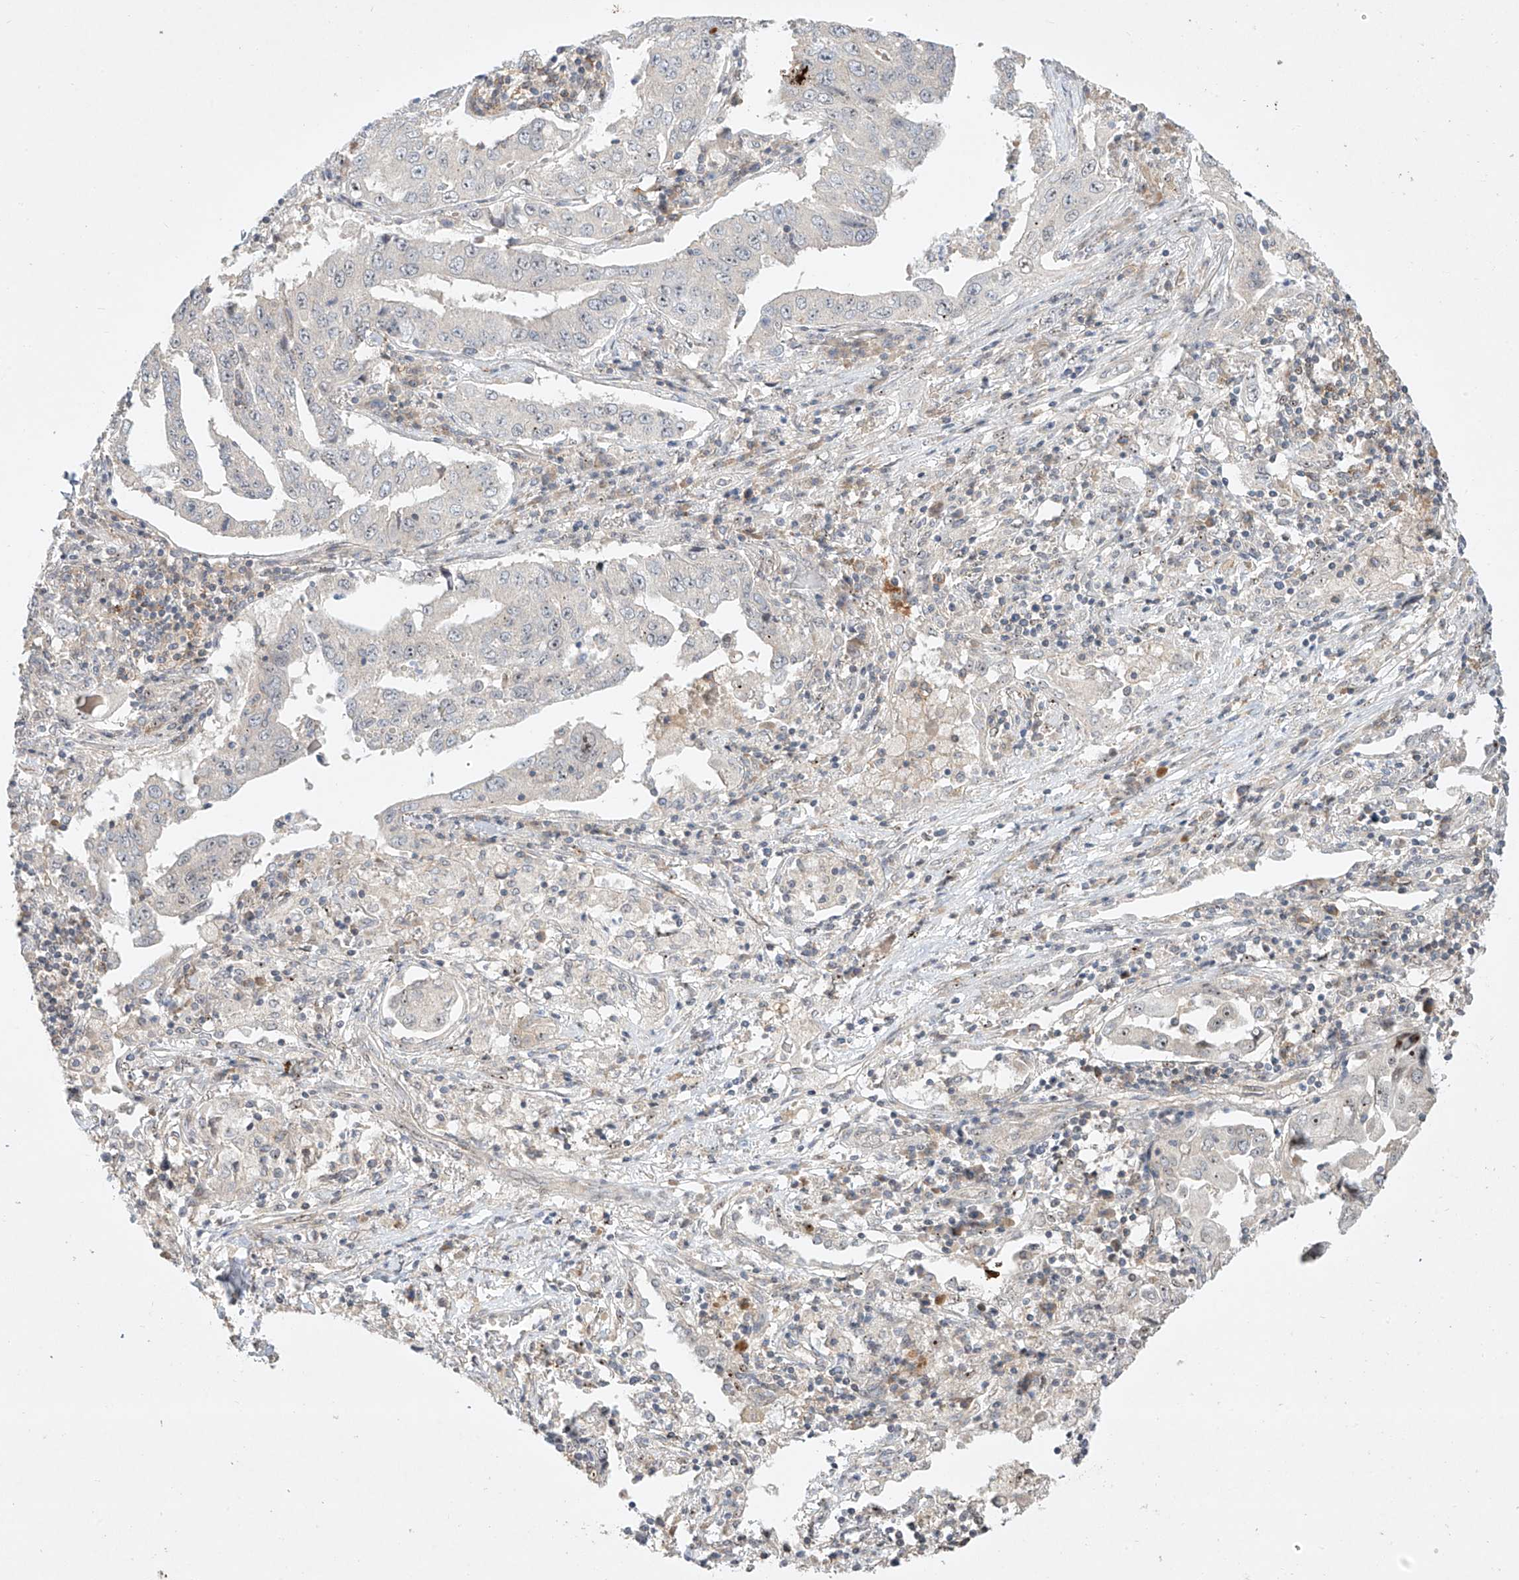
{"staining": {"intensity": "negative", "quantity": "none", "location": "none"}, "tissue": "lung cancer", "cell_type": "Tumor cells", "image_type": "cancer", "snomed": [{"axis": "morphology", "description": "Adenocarcinoma, NOS"}, {"axis": "topography", "description": "Lung"}], "caption": "DAB (3,3'-diaminobenzidine) immunohistochemical staining of lung adenocarcinoma exhibits no significant staining in tumor cells.", "gene": "TASP1", "patient": {"sex": "female", "age": 51}}